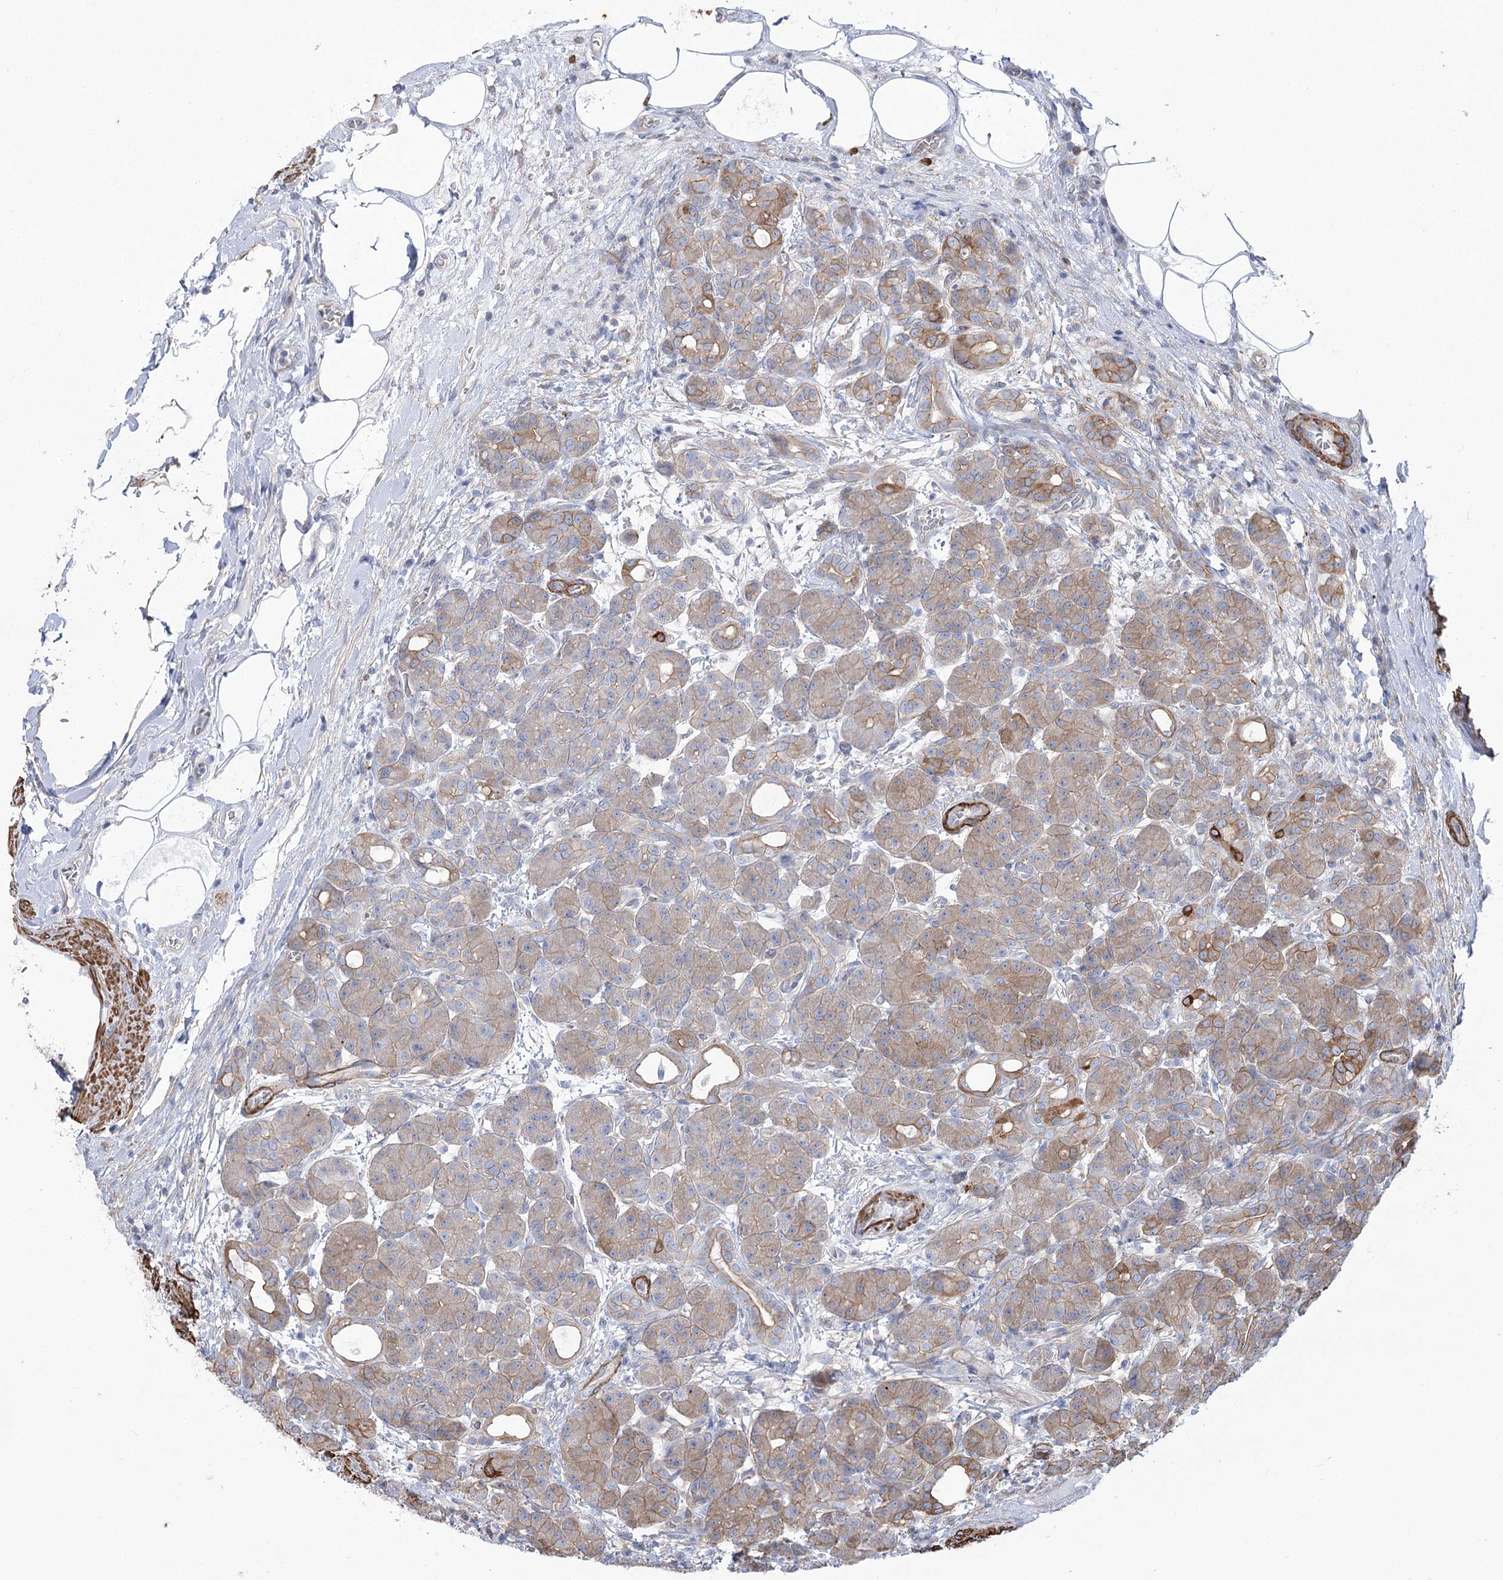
{"staining": {"intensity": "moderate", "quantity": "25%-75%", "location": "cytoplasmic/membranous"}, "tissue": "pancreas", "cell_type": "Exocrine glandular cells", "image_type": "normal", "snomed": [{"axis": "morphology", "description": "Normal tissue, NOS"}, {"axis": "topography", "description": "Pancreas"}], "caption": "Exocrine glandular cells show moderate cytoplasmic/membranous expression in approximately 25%-75% of cells in benign pancreas.", "gene": "PLEKHA5", "patient": {"sex": "male", "age": 63}}